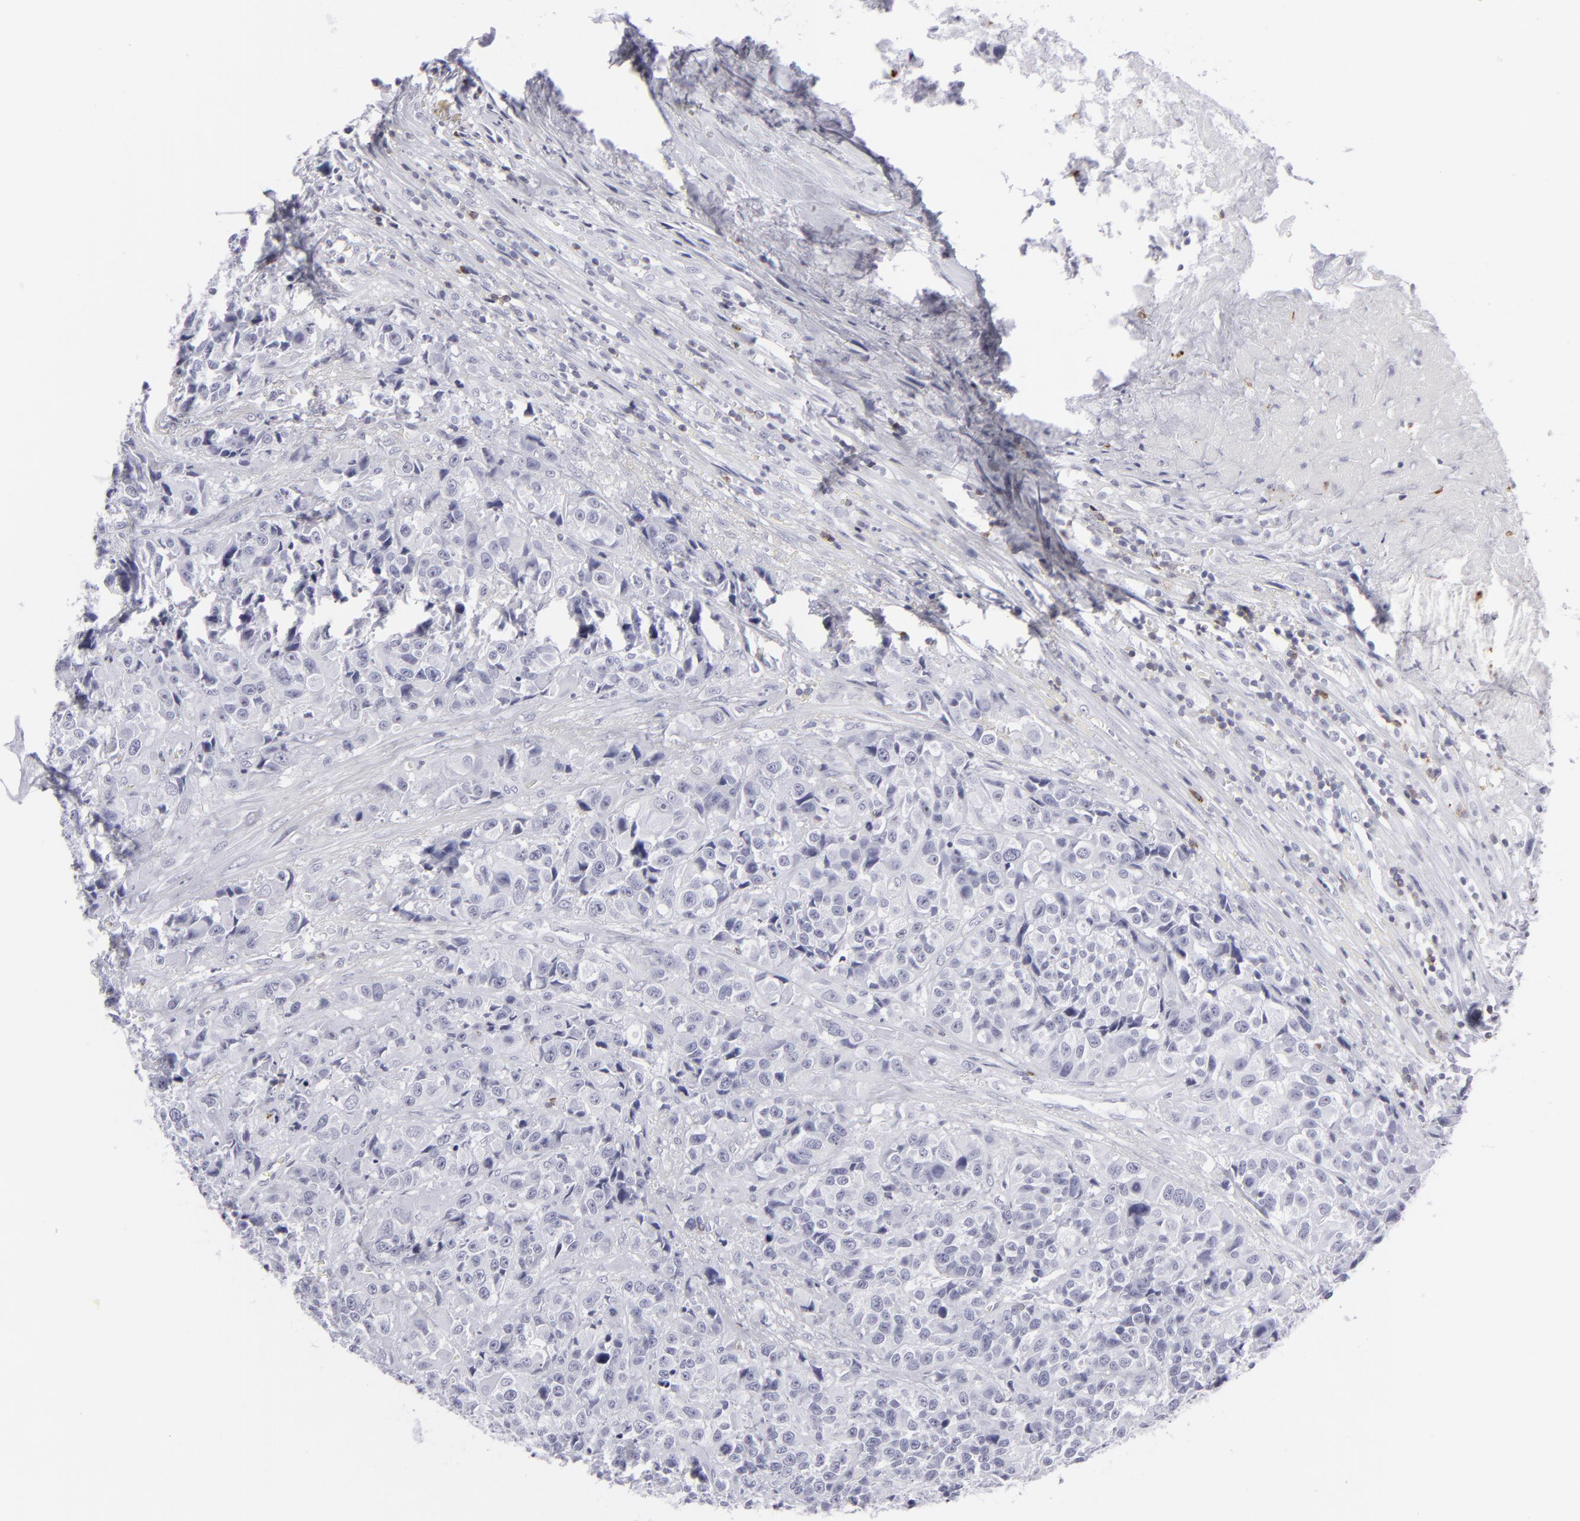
{"staining": {"intensity": "negative", "quantity": "none", "location": "none"}, "tissue": "urothelial cancer", "cell_type": "Tumor cells", "image_type": "cancer", "snomed": [{"axis": "morphology", "description": "Urothelial carcinoma, High grade"}, {"axis": "topography", "description": "Urinary bladder"}], "caption": "High magnification brightfield microscopy of urothelial carcinoma (high-grade) stained with DAB (brown) and counterstained with hematoxylin (blue): tumor cells show no significant positivity.", "gene": "CD7", "patient": {"sex": "female", "age": 81}}